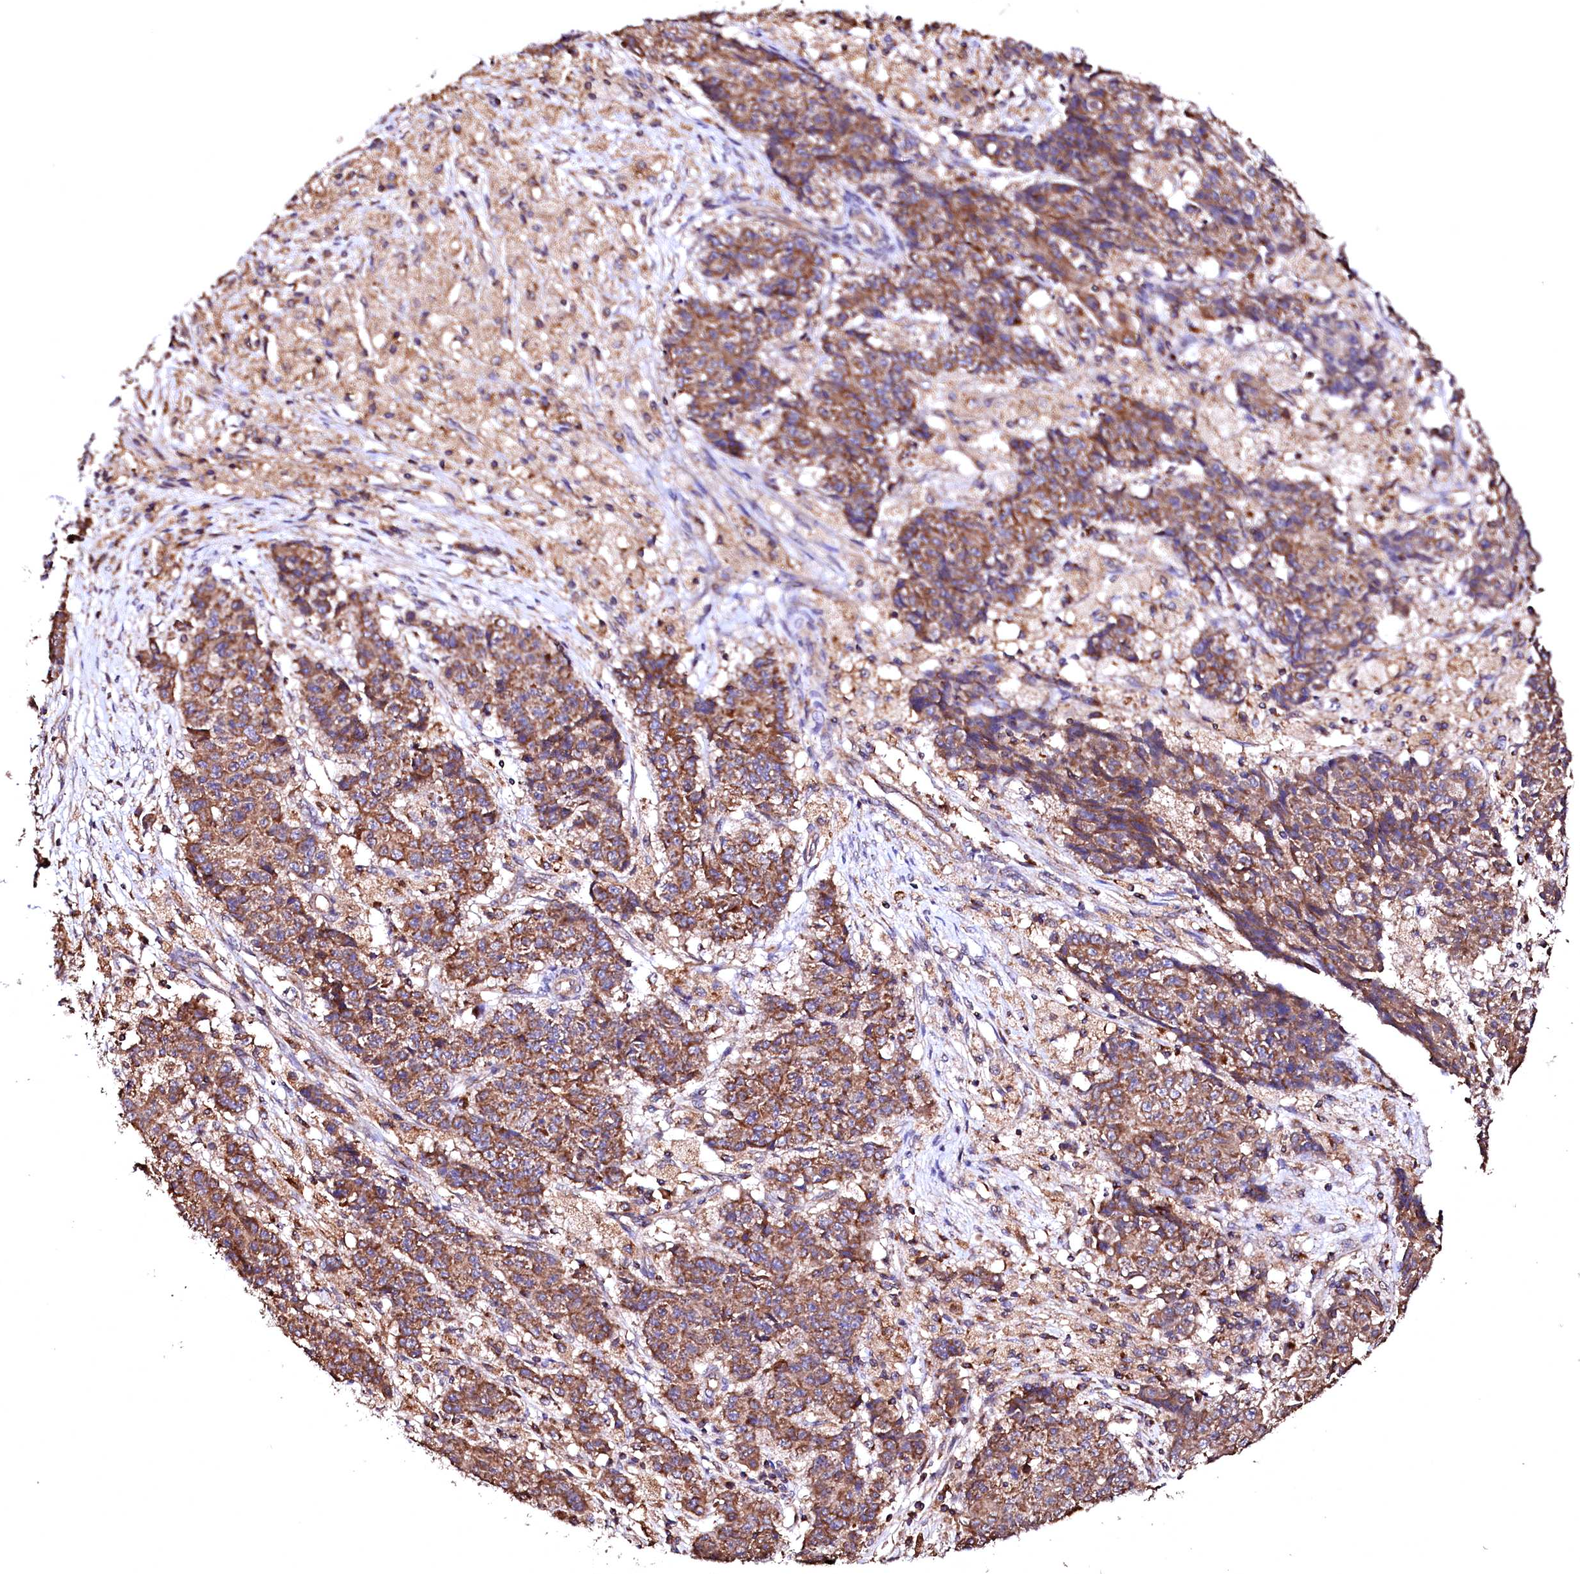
{"staining": {"intensity": "moderate", "quantity": ">75%", "location": "cytoplasmic/membranous"}, "tissue": "ovarian cancer", "cell_type": "Tumor cells", "image_type": "cancer", "snomed": [{"axis": "morphology", "description": "Carcinoma, endometroid"}, {"axis": "topography", "description": "Ovary"}], "caption": "IHC of ovarian endometroid carcinoma shows medium levels of moderate cytoplasmic/membranous expression in approximately >75% of tumor cells. Immunohistochemistry (ihc) stains the protein of interest in brown and the nuclei are stained blue.", "gene": "ST3GAL1", "patient": {"sex": "female", "age": 42}}